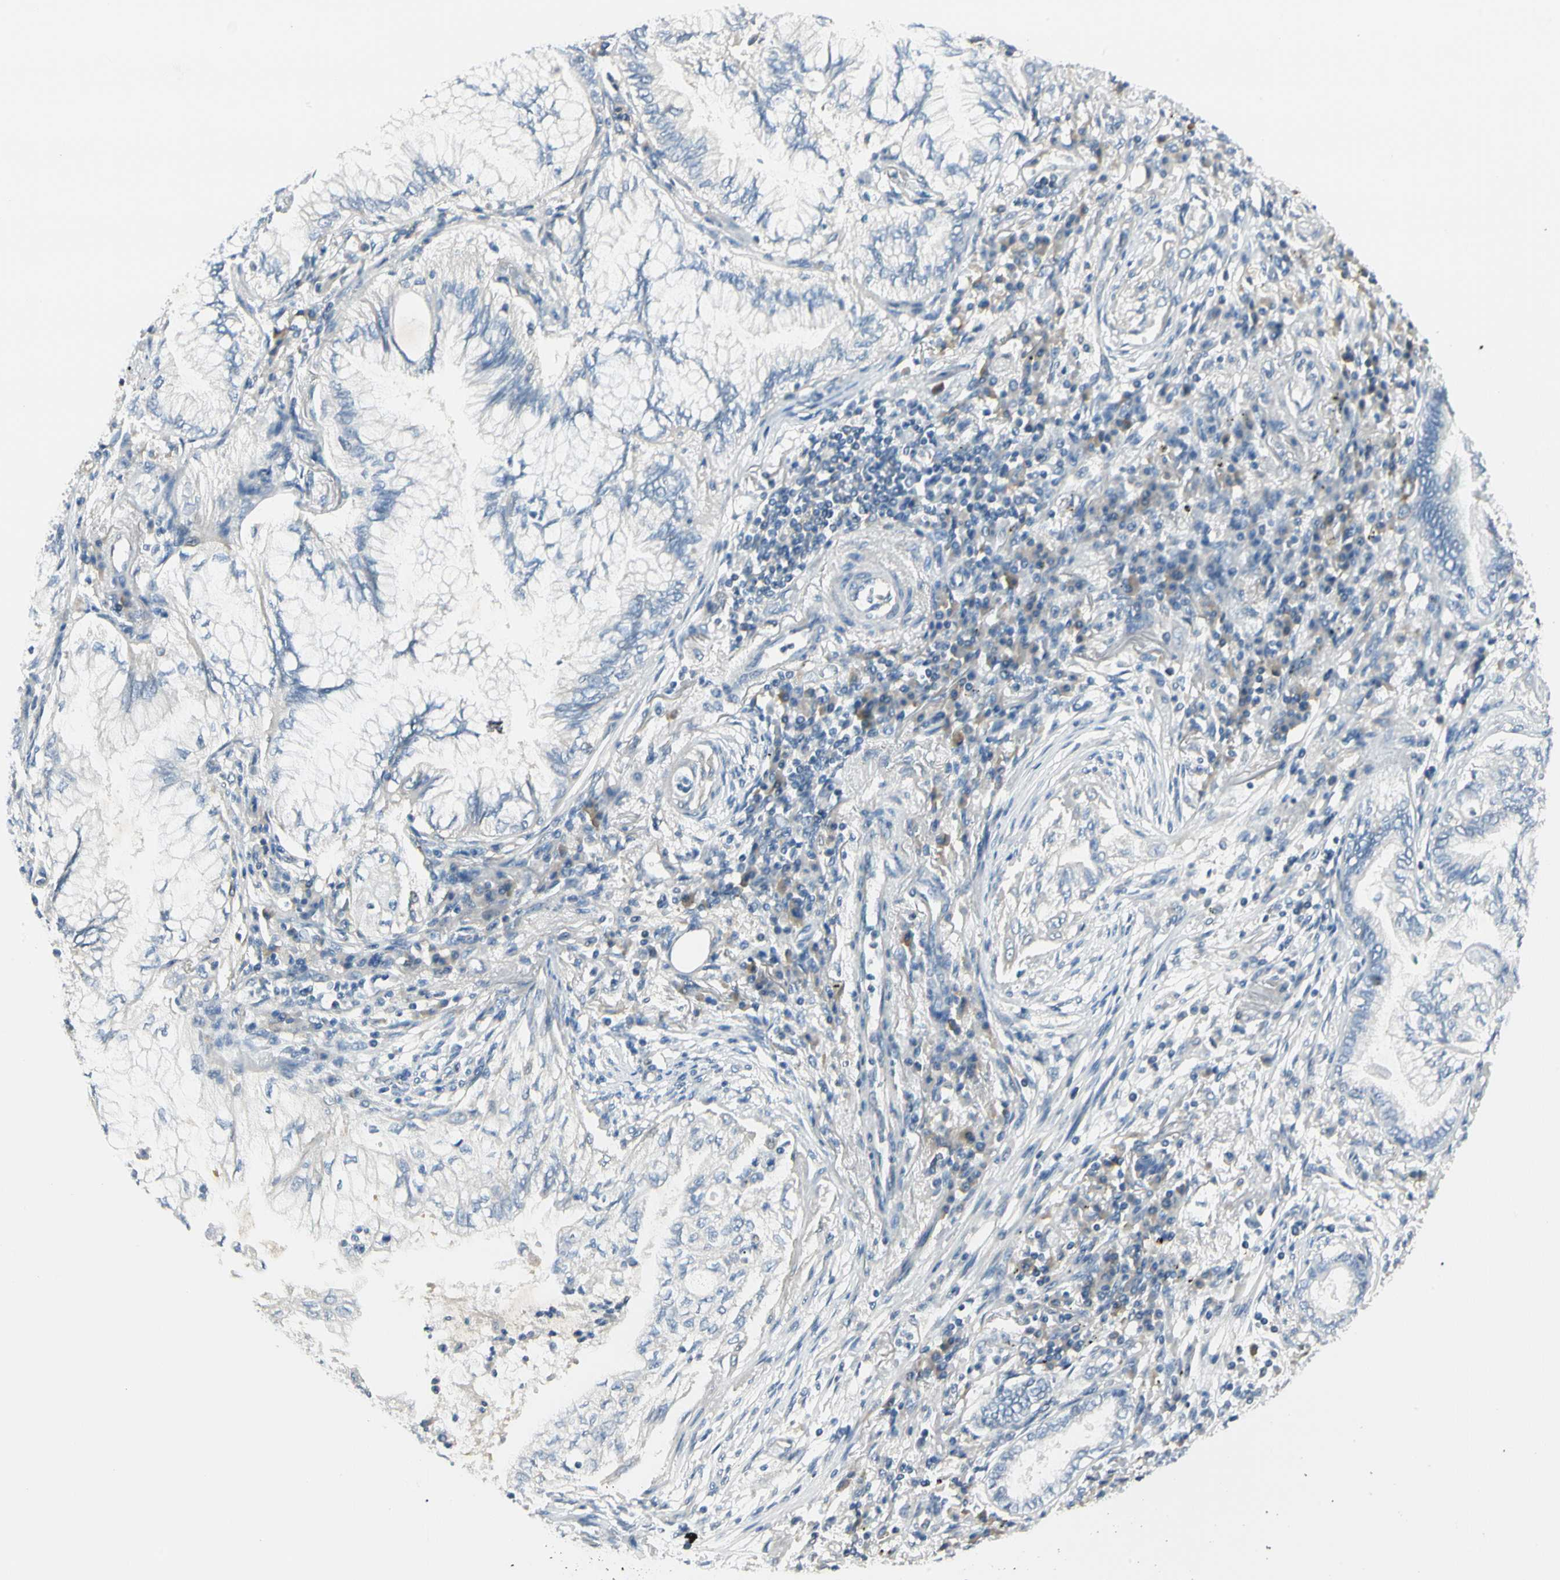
{"staining": {"intensity": "negative", "quantity": "none", "location": "none"}, "tissue": "lung cancer", "cell_type": "Tumor cells", "image_type": "cancer", "snomed": [{"axis": "morphology", "description": "Normal tissue, NOS"}, {"axis": "morphology", "description": "Adenocarcinoma, NOS"}, {"axis": "topography", "description": "Bronchus"}, {"axis": "topography", "description": "Lung"}], "caption": "An image of human adenocarcinoma (lung) is negative for staining in tumor cells.", "gene": "SLC6A15", "patient": {"sex": "female", "age": 70}}